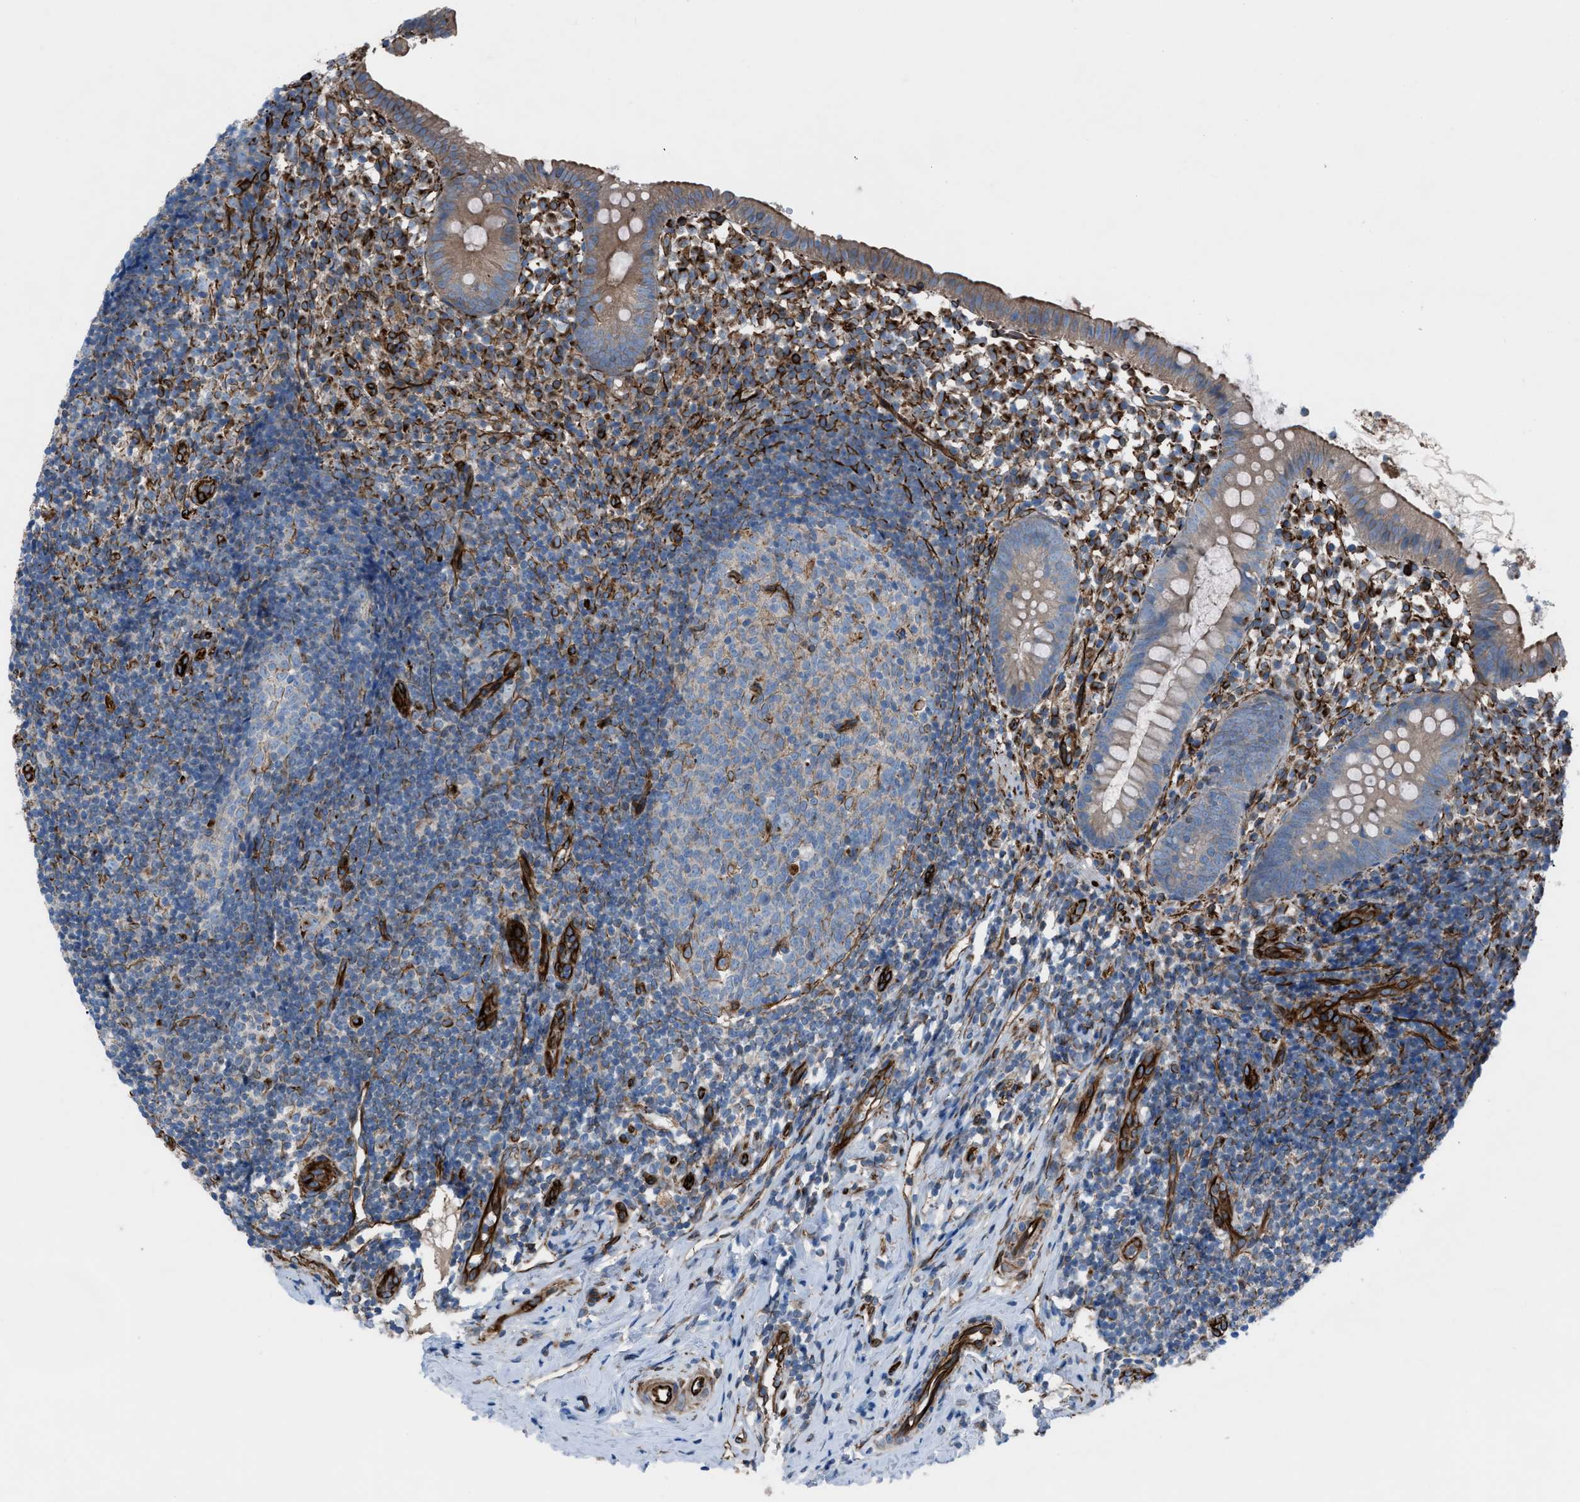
{"staining": {"intensity": "weak", "quantity": "25%-75%", "location": "cytoplasmic/membranous"}, "tissue": "appendix", "cell_type": "Glandular cells", "image_type": "normal", "snomed": [{"axis": "morphology", "description": "Normal tissue, NOS"}, {"axis": "topography", "description": "Appendix"}], "caption": "Immunohistochemical staining of benign appendix shows 25%-75% levels of weak cytoplasmic/membranous protein positivity in approximately 25%-75% of glandular cells.", "gene": "CABP7", "patient": {"sex": "female", "age": 20}}